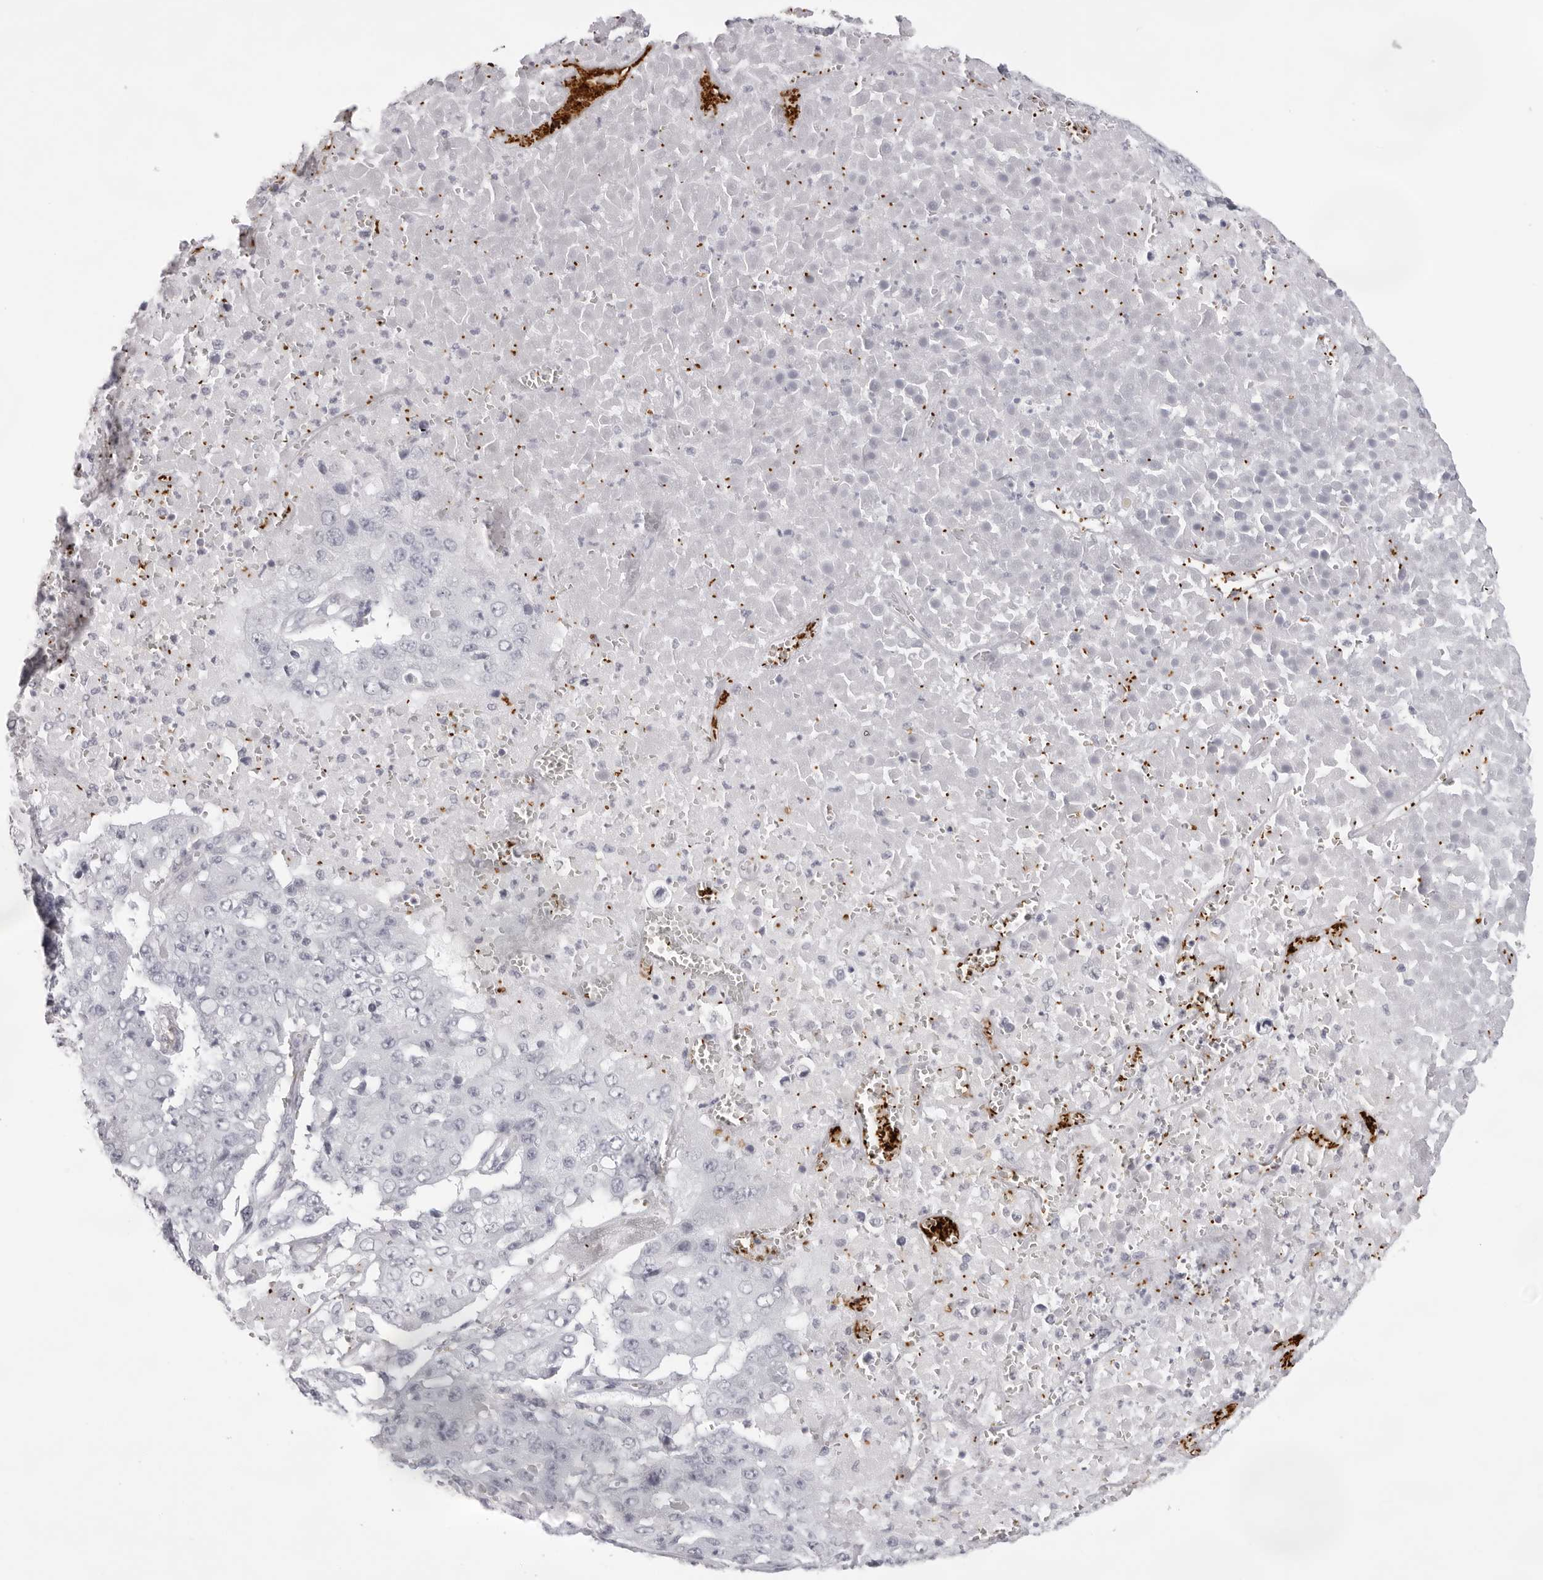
{"staining": {"intensity": "negative", "quantity": "none", "location": "none"}, "tissue": "pancreatic cancer", "cell_type": "Tumor cells", "image_type": "cancer", "snomed": [{"axis": "morphology", "description": "Adenocarcinoma, NOS"}, {"axis": "topography", "description": "Pancreas"}], "caption": "IHC of human pancreatic cancer (adenocarcinoma) reveals no expression in tumor cells.", "gene": "SPTA1", "patient": {"sex": "male", "age": 50}}